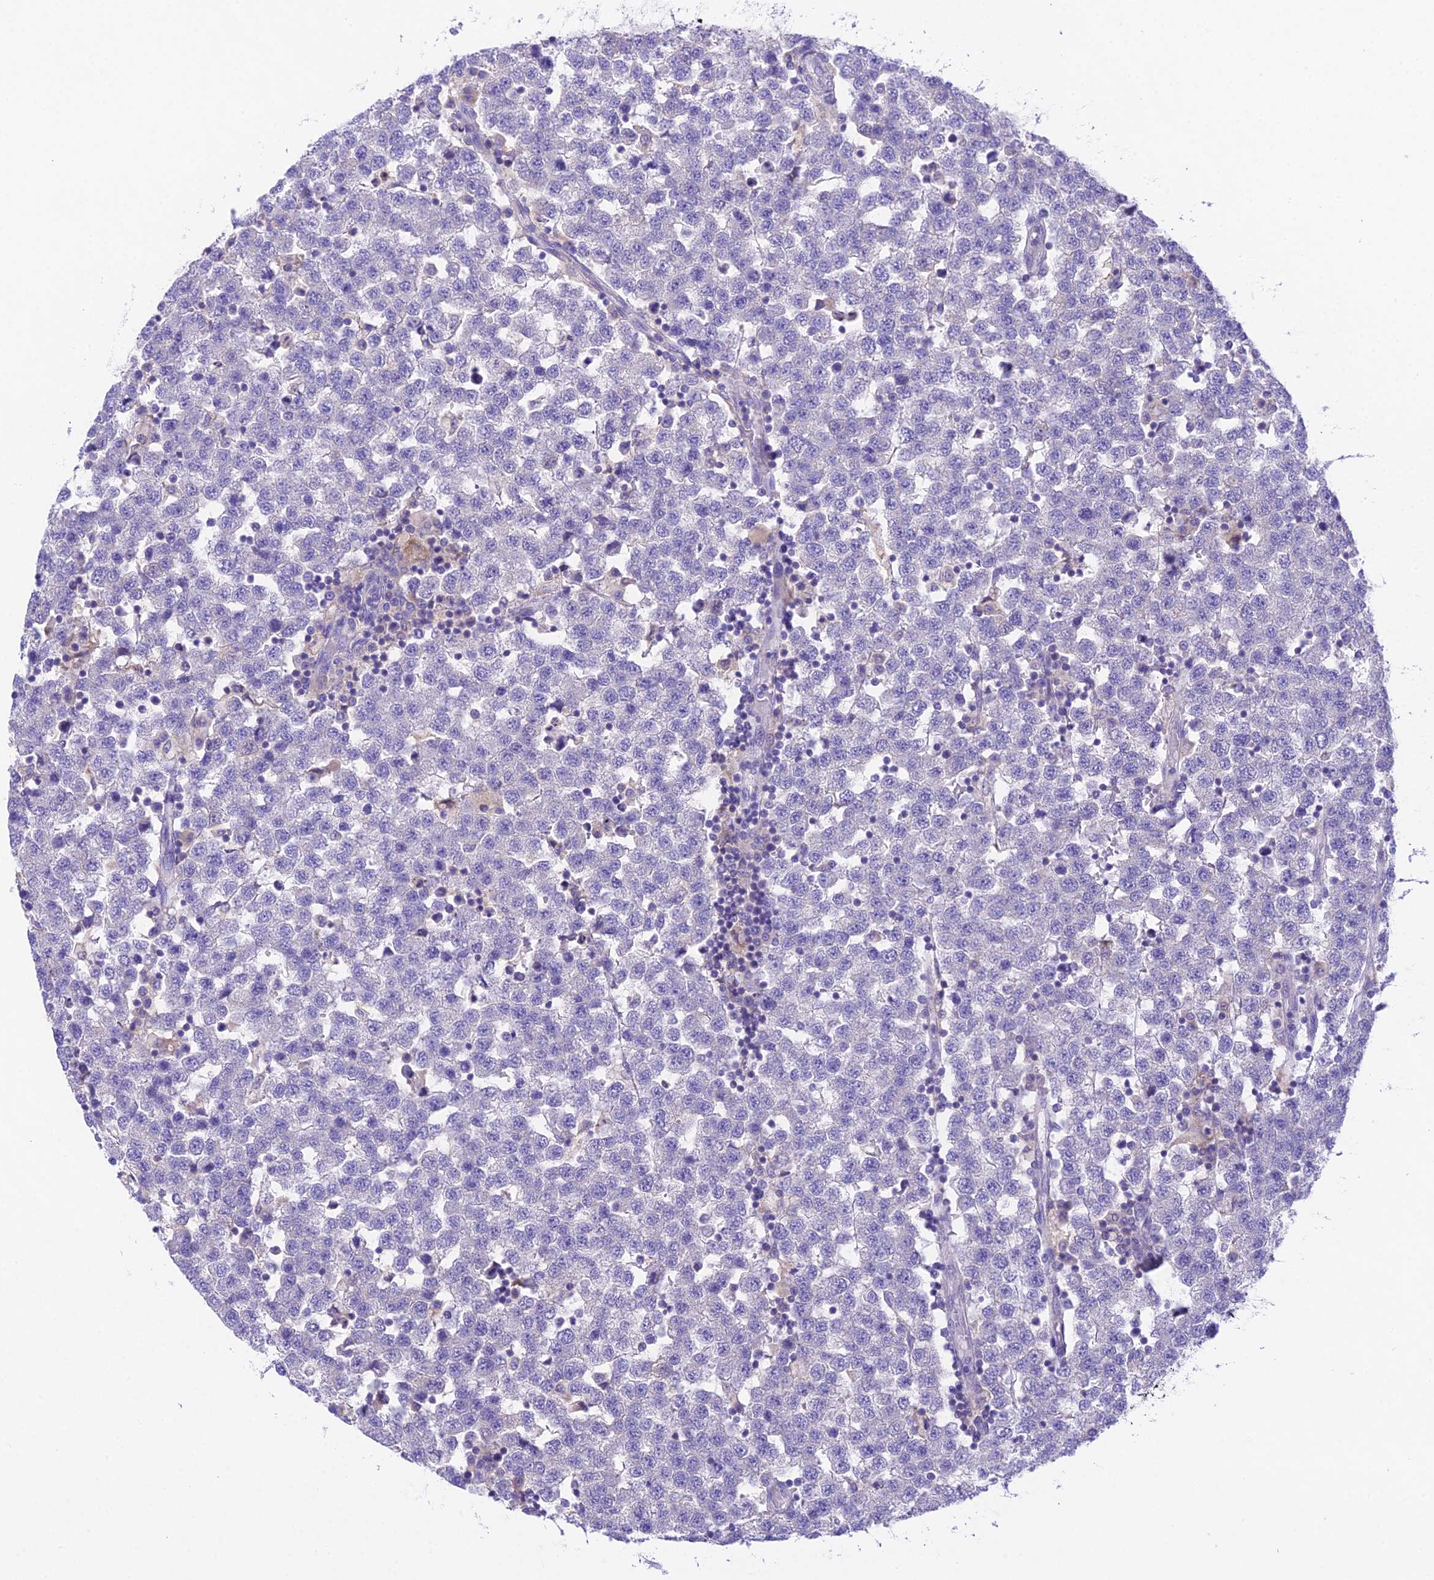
{"staining": {"intensity": "negative", "quantity": "none", "location": "none"}, "tissue": "testis cancer", "cell_type": "Tumor cells", "image_type": "cancer", "snomed": [{"axis": "morphology", "description": "Seminoma, NOS"}, {"axis": "topography", "description": "Testis"}], "caption": "IHC of human testis seminoma exhibits no expression in tumor cells.", "gene": "KIAA0408", "patient": {"sex": "male", "age": 34}}